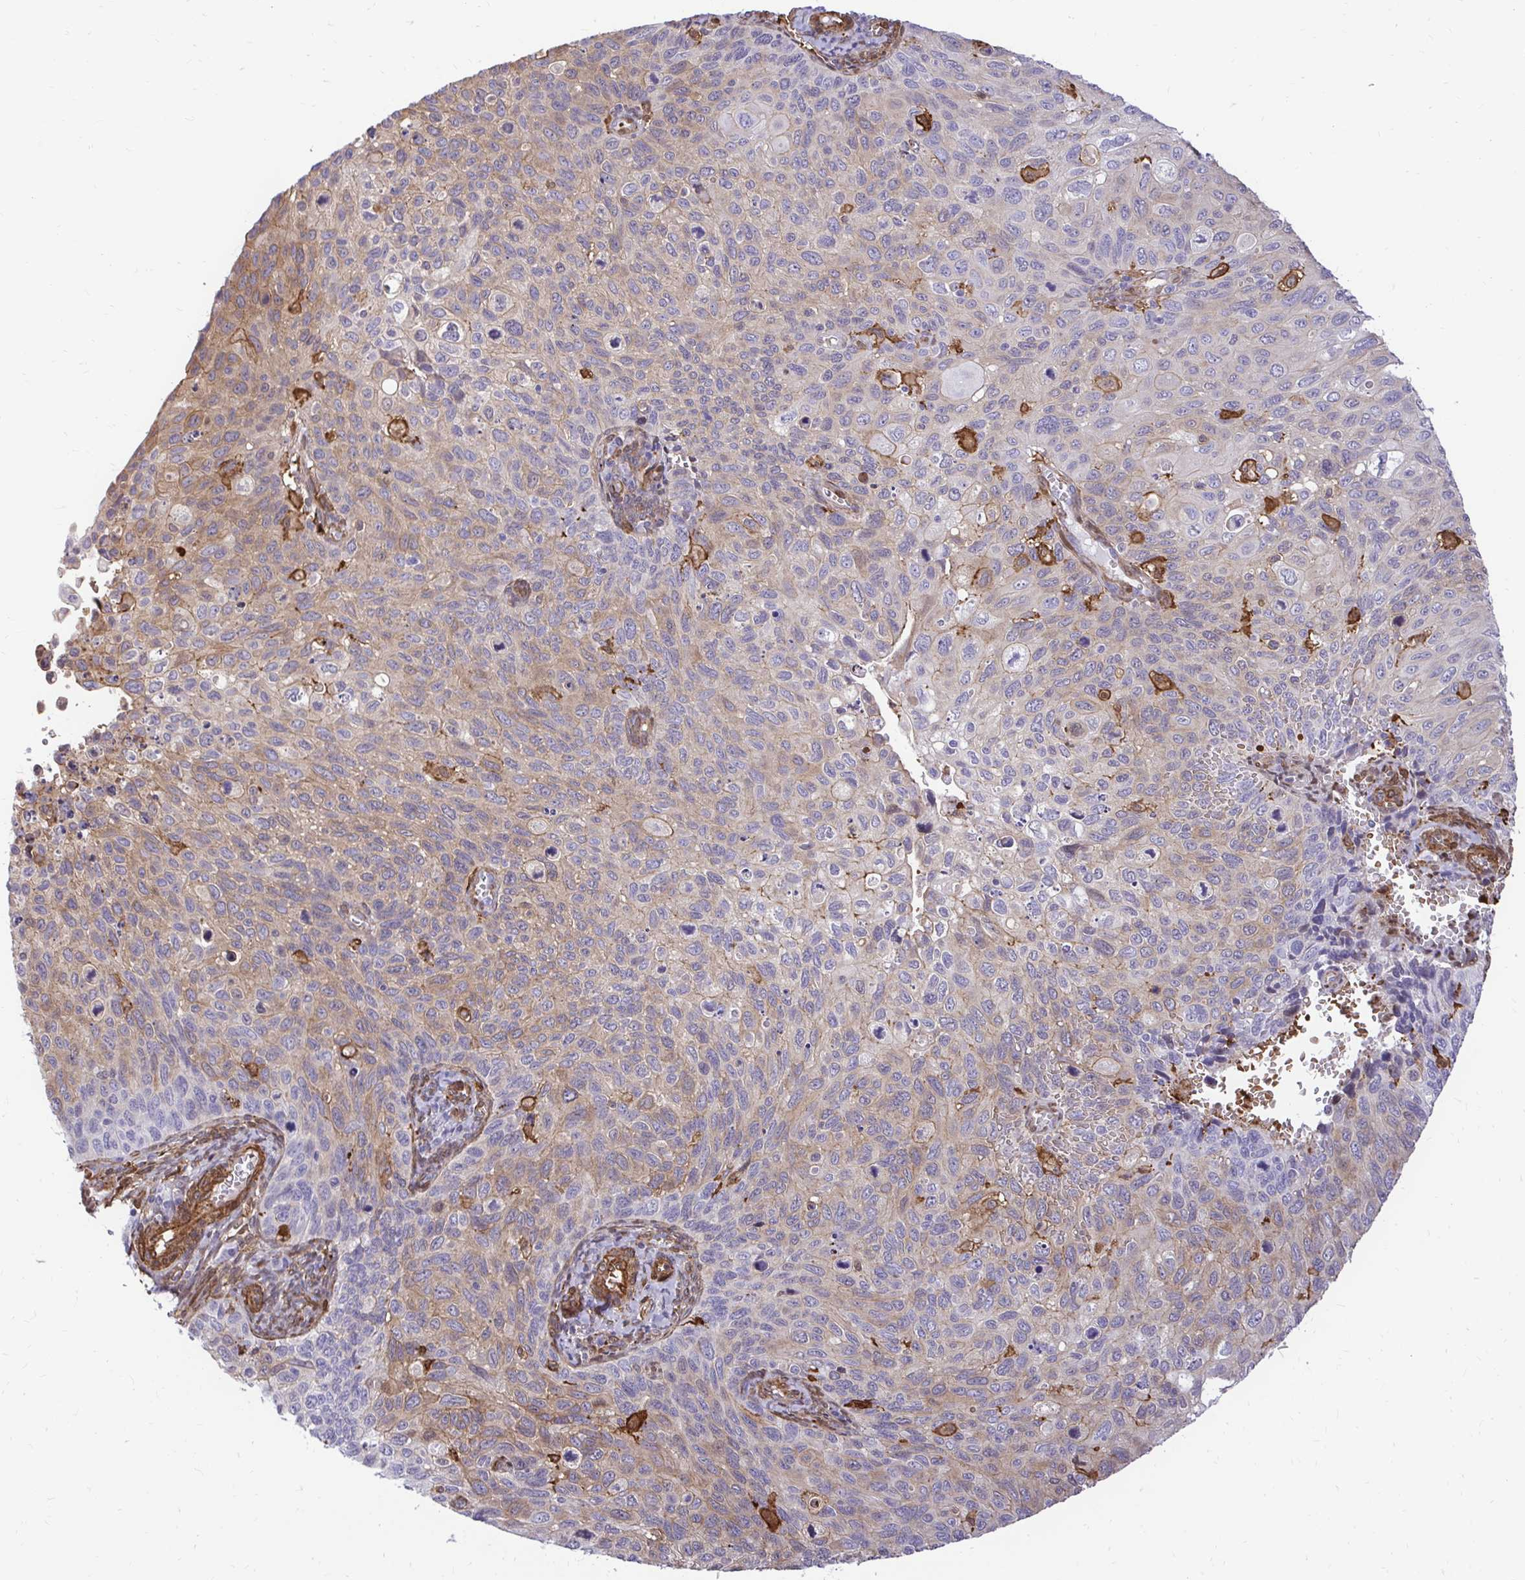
{"staining": {"intensity": "weak", "quantity": "25%-75%", "location": "cytoplasmic/membranous"}, "tissue": "cervical cancer", "cell_type": "Tumor cells", "image_type": "cancer", "snomed": [{"axis": "morphology", "description": "Squamous cell carcinoma, NOS"}, {"axis": "topography", "description": "Cervix"}], "caption": "This photomicrograph reveals IHC staining of human cervical squamous cell carcinoma, with low weak cytoplasmic/membranous expression in approximately 25%-75% of tumor cells.", "gene": "GSN", "patient": {"sex": "female", "age": 70}}